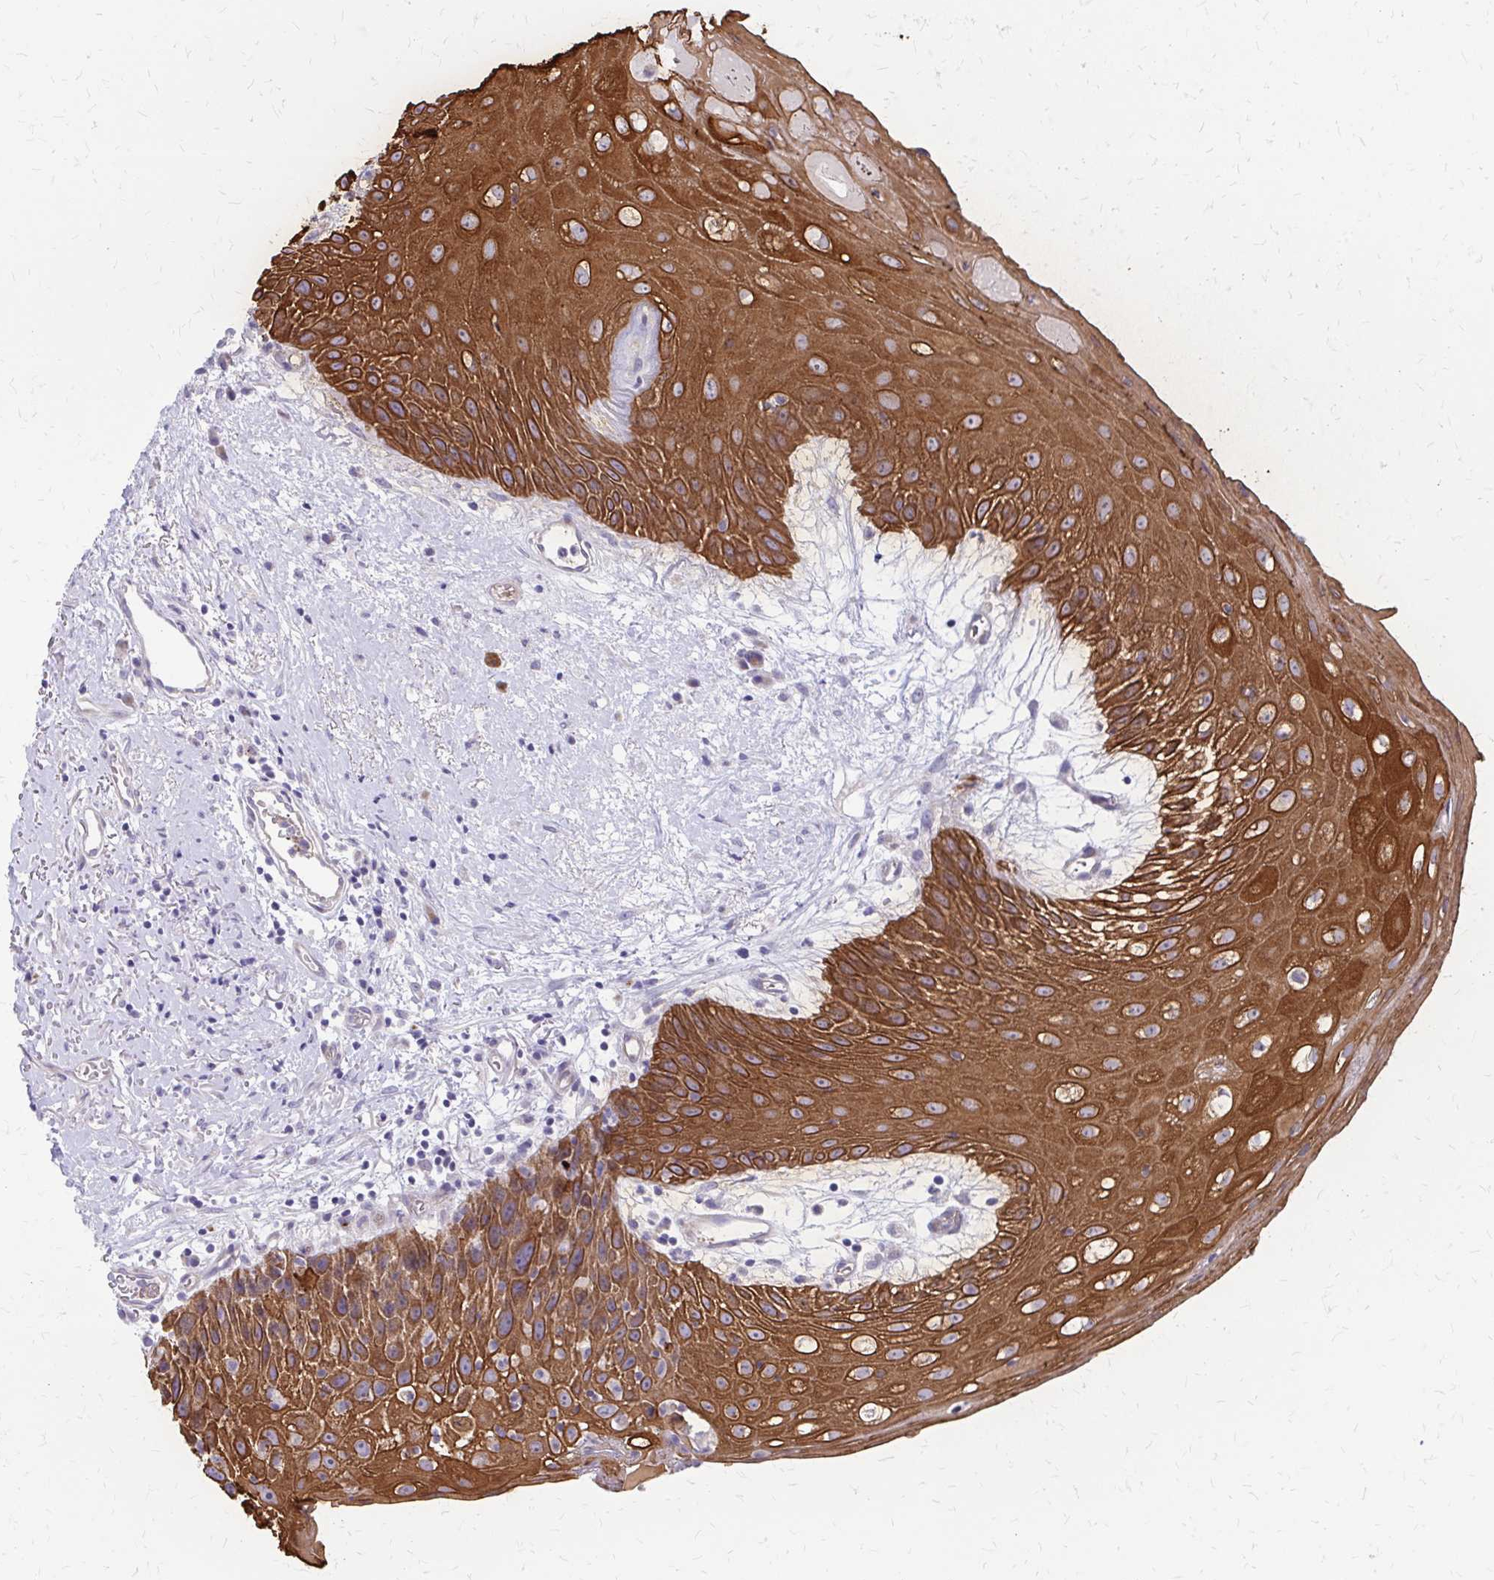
{"staining": {"intensity": "strong", "quantity": ">75%", "location": "cytoplasmic/membranous"}, "tissue": "oral mucosa", "cell_type": "Squamous epithelial cells", "image_type": "normal", "snomed": [{"axis": "morphology", "description": "Normal tissue, NOS"}, {"axis": "morphology", "description": "Squamous cell carcinoma, NOS"}, {"axis": "topography", "description": "Oral tissue"}, {"axis": "topography", "description": "Peripheral nerve tissue"}, {"axis": "topography", "description": "Head-Neck"}], "caption": "Immunohistochemical staining of normal oral mucosa demonstrates strong cytoplasmic/membranous protein expression in about >75% of squamous epithelial cells. (DAB IHC, brown staining for protein, blue staining for nuclei).", "gene": "GLYATL2", "patient": {"sex": "female", "age": 59}}